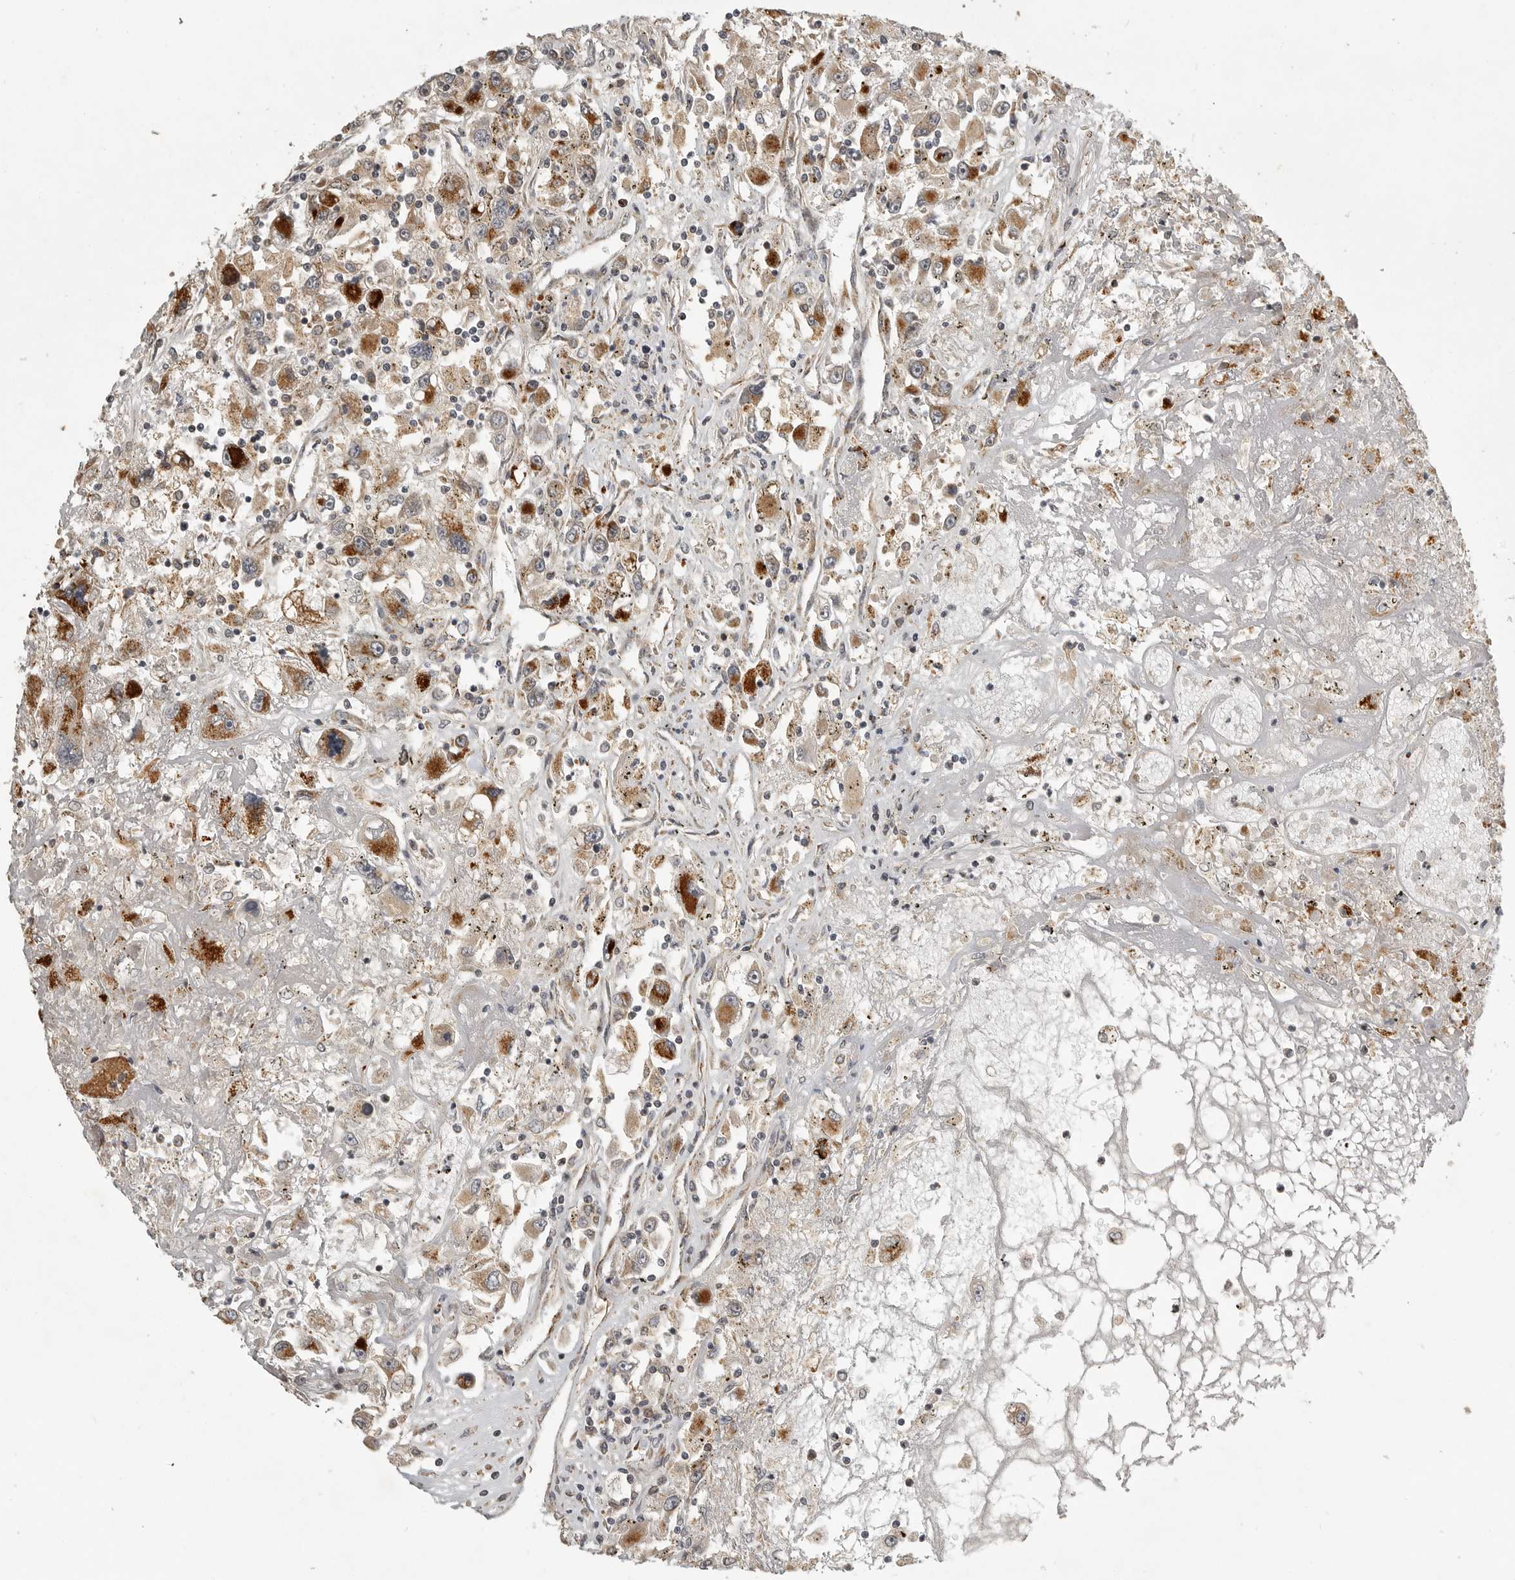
{"staining": {"intensity": "moderate", "quantity": ">75%", "location": "cytoplasmic/membranous"}, "tissue": "renal cancer", "cell_type": "Tumor cells", "image_type": "cancer", "snomed": [{"axis": "morphology", "description": "Adenocarcinoma, NOS"}, {"axis": "topography", "description": "Kidney"}], "caption": "Immunohistochemistry (DAB (3,3'-diaminobenzidine)) staining of renal cancer displays moderate cytoplasmic/membranous protein staining in about >75% of tumor cells.", "gene": "NARS2", "patient": {"sex": "female", "age": 52}}